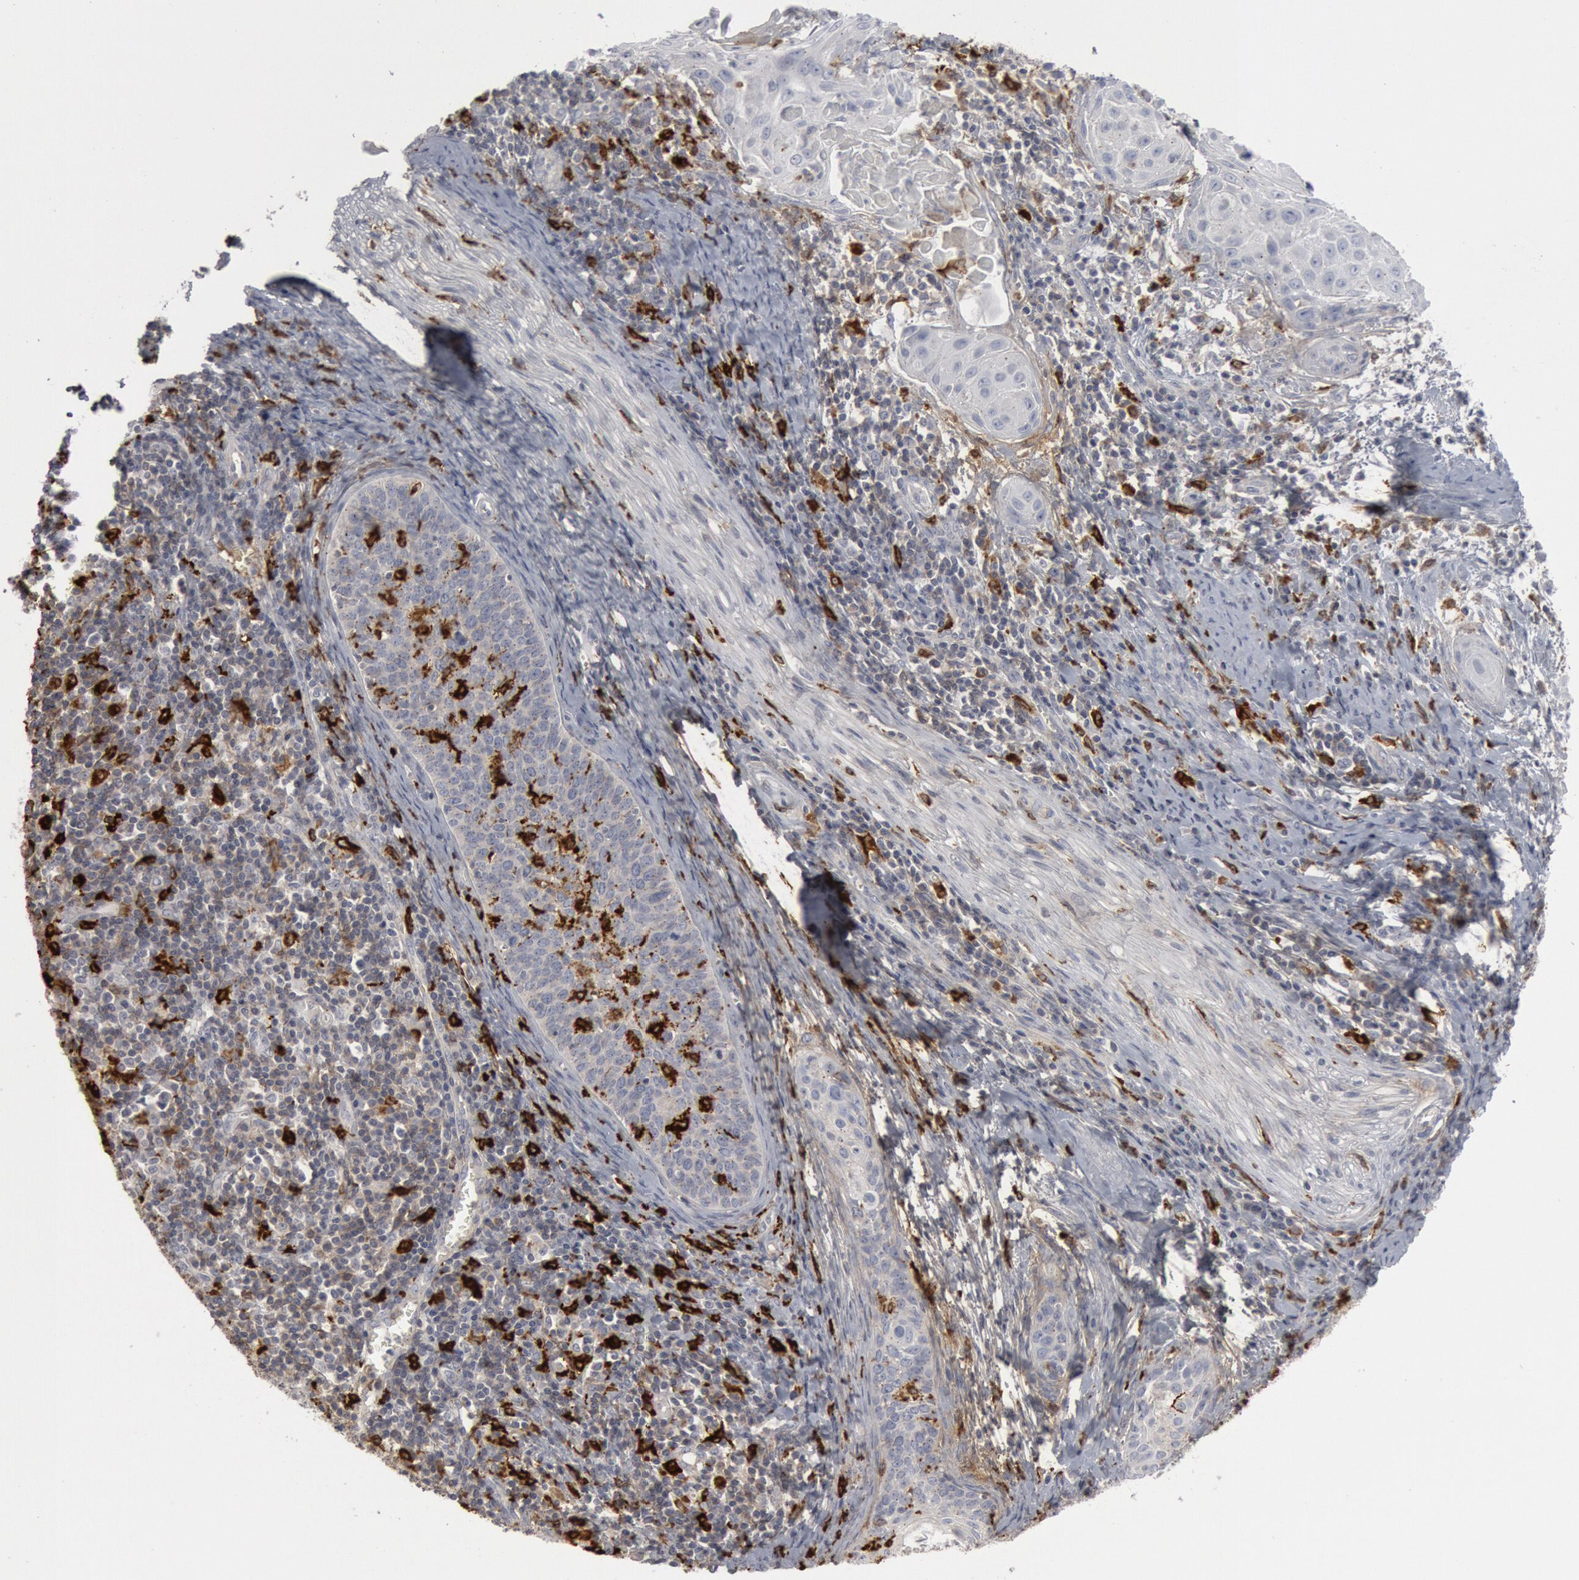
{"staining": {"intensity": "moderate", "quantity": "<25%", "location": "cytoplasmic/membranous"}, "tissue": "cervical cancer", "cell_type": "Tumor cells", "image_type": "cancer", "snomed": [{"axis": "morphology", "description": "Squamous cell carcinoma, NOS"}, {"axis": "topography", "description": "Cervix"}], "caption": "Immunohistochemistry (IHC) of human cervical squamous cell carcinoma shows low levels of moderate cytoplasmic/membranous staining in about <25% of tumor cells. (IHC, brightfield microscopy, high magnification).", "gene": "C1QC", "patient": {"sex": "female", "age": 33}}